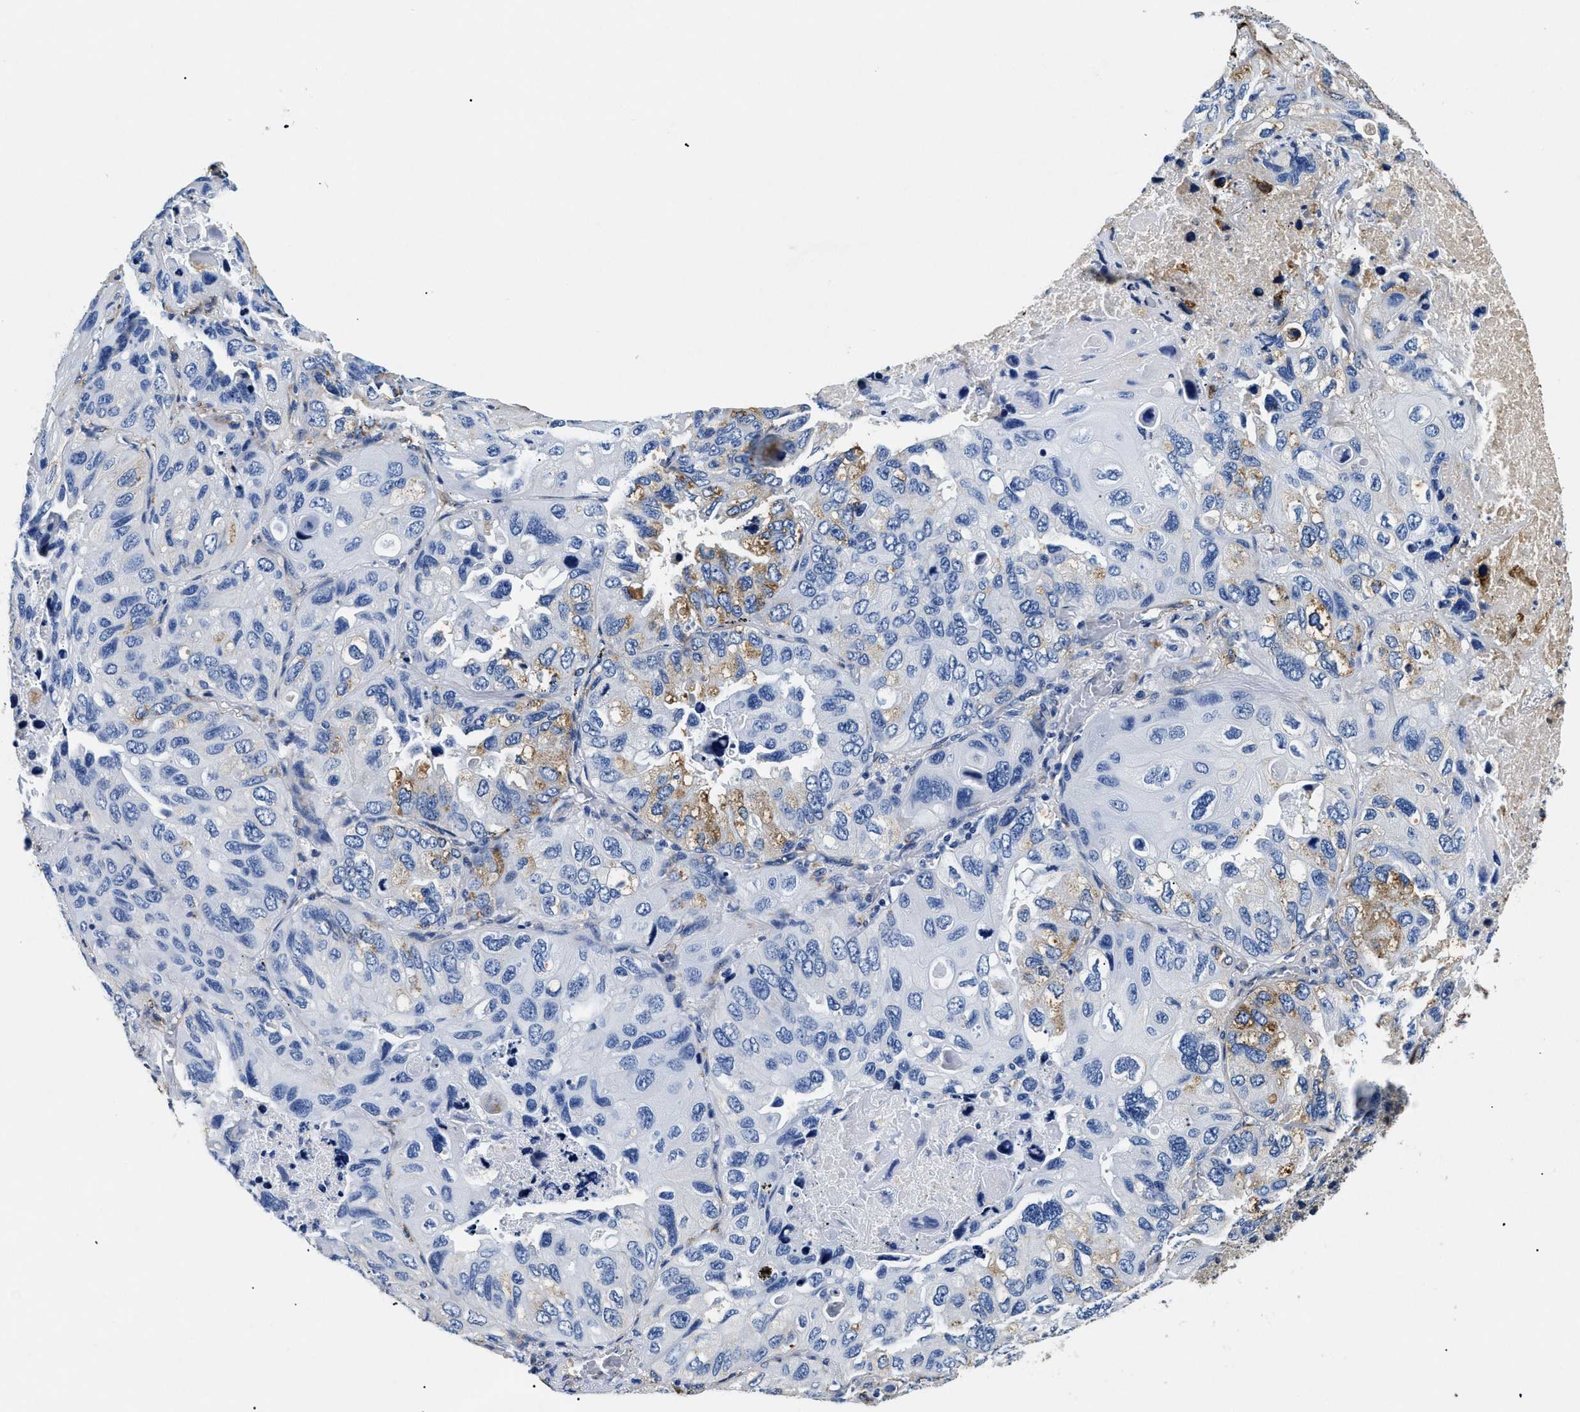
{"staining": {"intensity": "negative", "quantity": "none", "location": "none"}, "tissue": "lung cancer", "cell_type": "Tumor cells", "image_type": "cancer", "snomed": [{"axis": "morphology", "description": "Squamous cell carcinoma, NOS"}, {"axis": "topography", "description": "Lung"}], "caption": "An image of human lung cancer (squamous cell carcinoma) is negative for staining in tumor cells.", "gene": "LAMA3", "patient": {"sex": "female", "age": 73}}